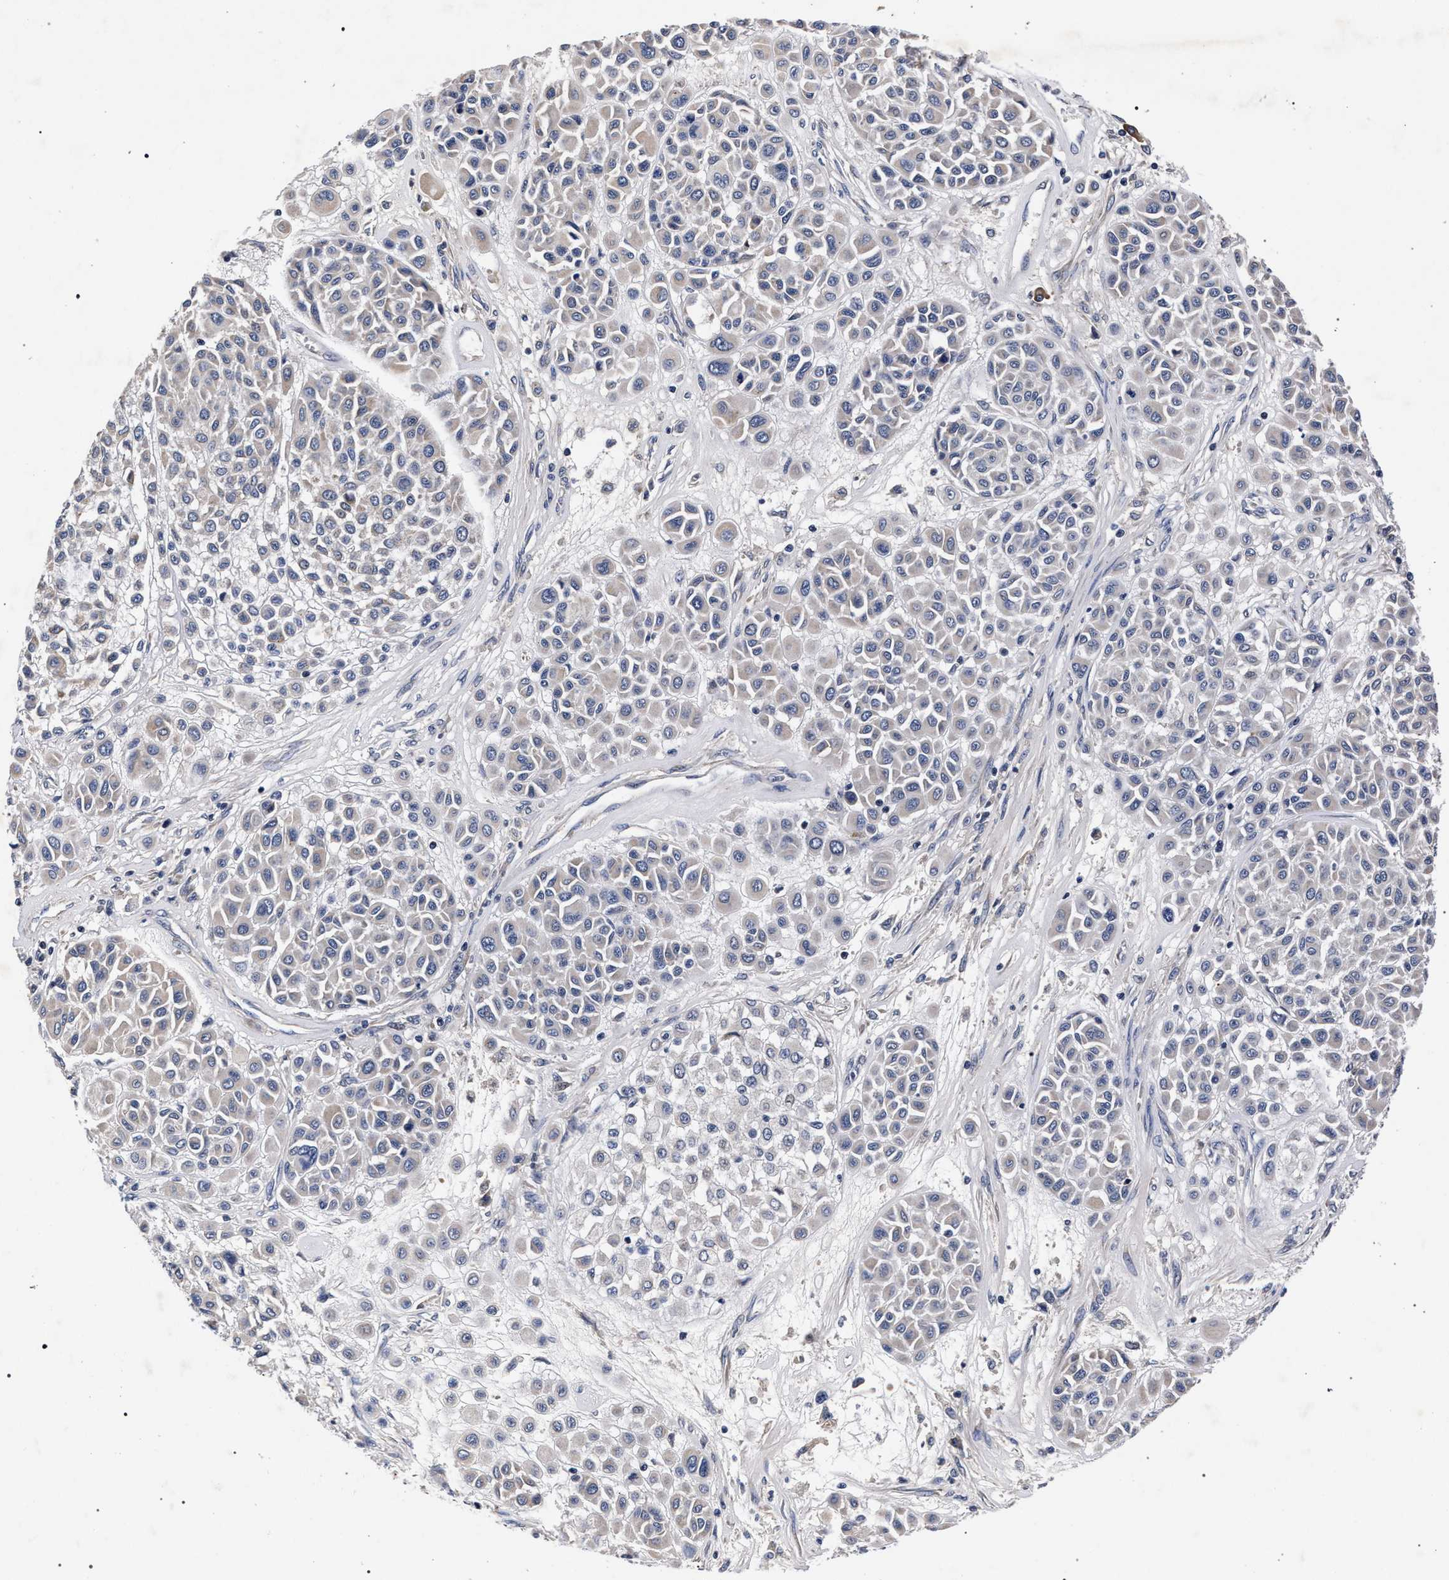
{"staining": {"intensity": "negative", "quantity": "none", "location": "none"}, "tissue": "melanoma", "cell_type": "Tumor cells", "image_type": "cancer", "snomed": [{"axis": "morphology", "description": "Malignant melanoma, Metastatic site"}, {"axis": "topography", "description": "Soft tissue"}], "caption": "This is a image of immunohistochemistry staining of melanoma, which shows no expression in tumor cells.", "gene": "CFAP95", "patient": {"sex": "male", "age": 41}}